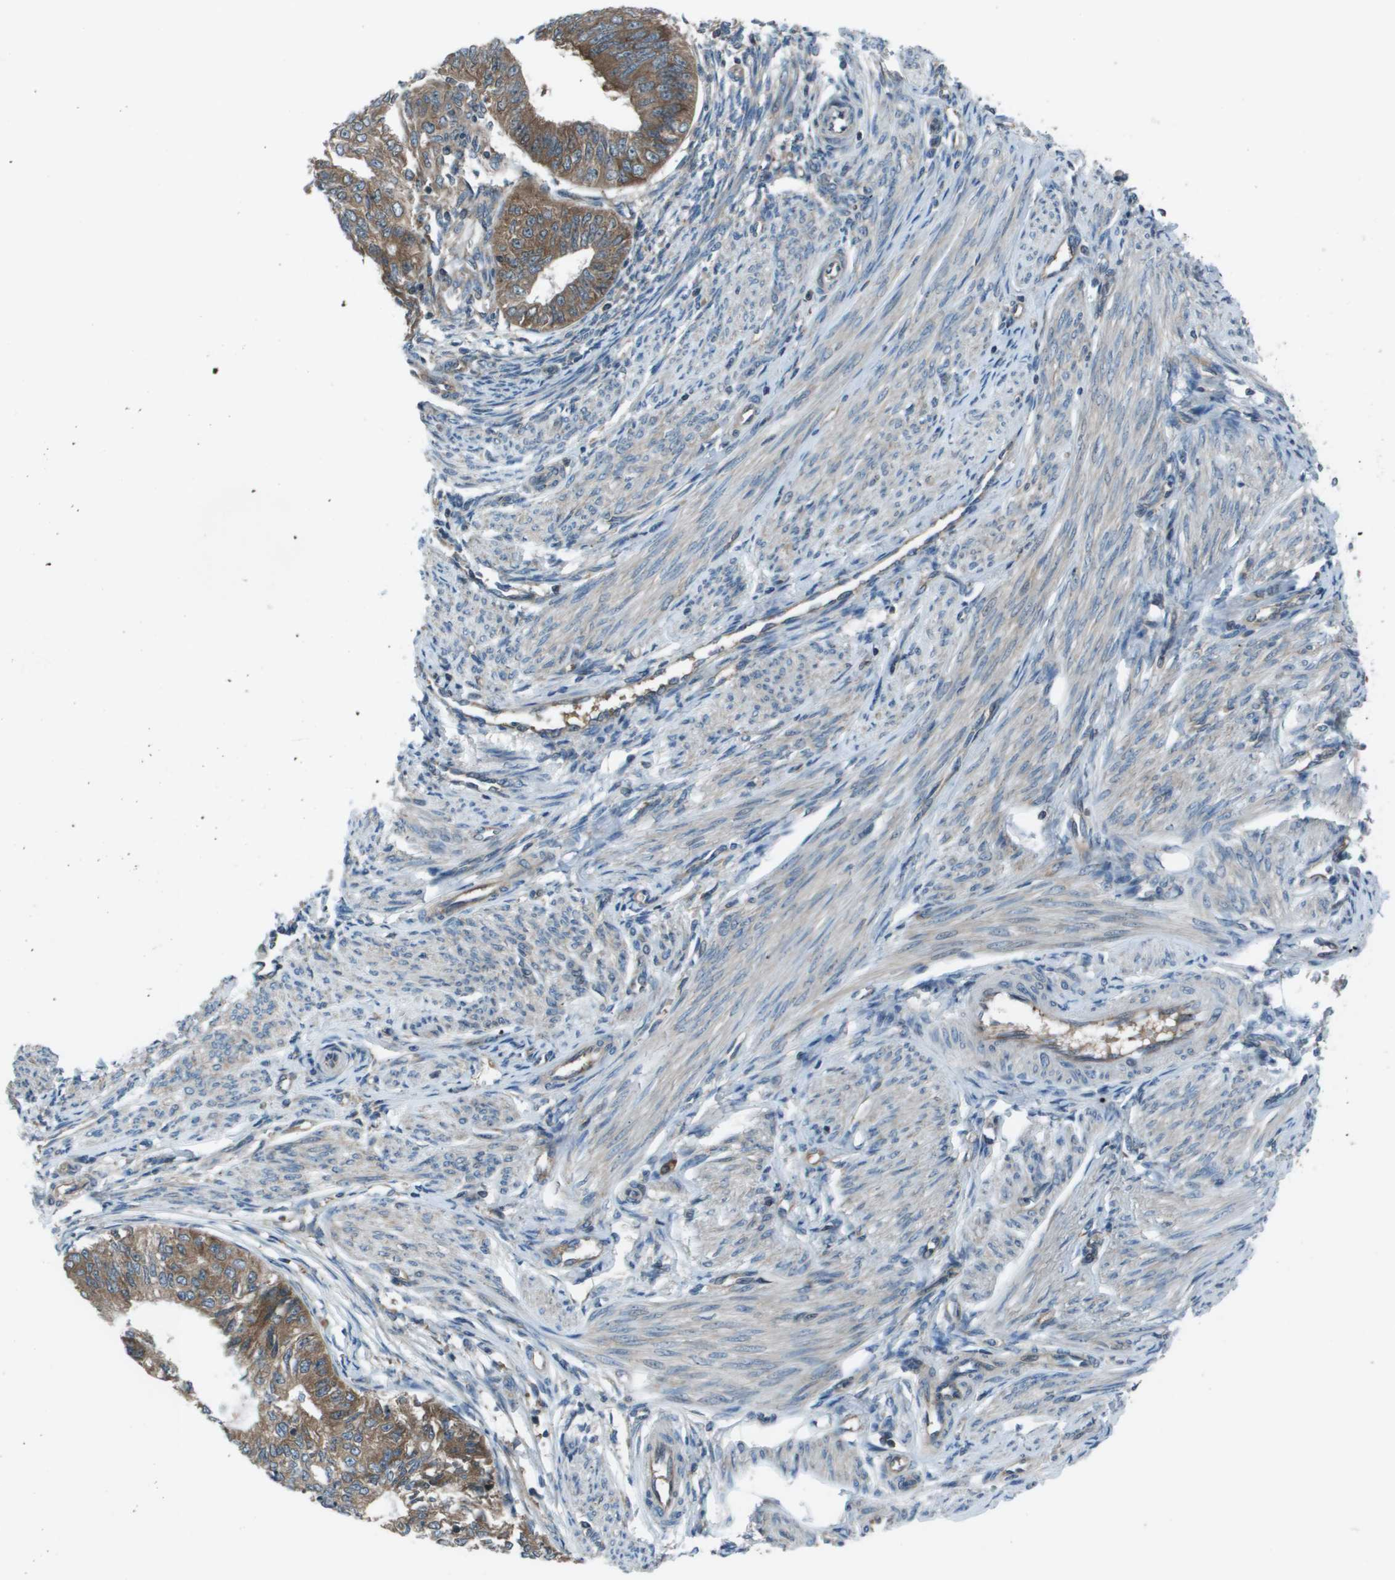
{"staining": {"intensity": "moderate", "quantity": ">75%", "location": "cytoplasmic/membranous"}, "tissue": "endometrial cancer", "cell_type": "Tumor cells", "image_type": "cancer", "snomed": [{"axis": "morphology", "description": "Adenocarcinoma, NOS"}, {"axis": "topography", "description": "Endometrium"}], "caption": "Moderate cytoplasmic/membranous positivity for a protein is identified in about >75% of tumor cells of endometrial cancer using immunohistochemistry (IHC).", "gene": "EIF3B", "patient": {"sex": "female", "age": 32}}